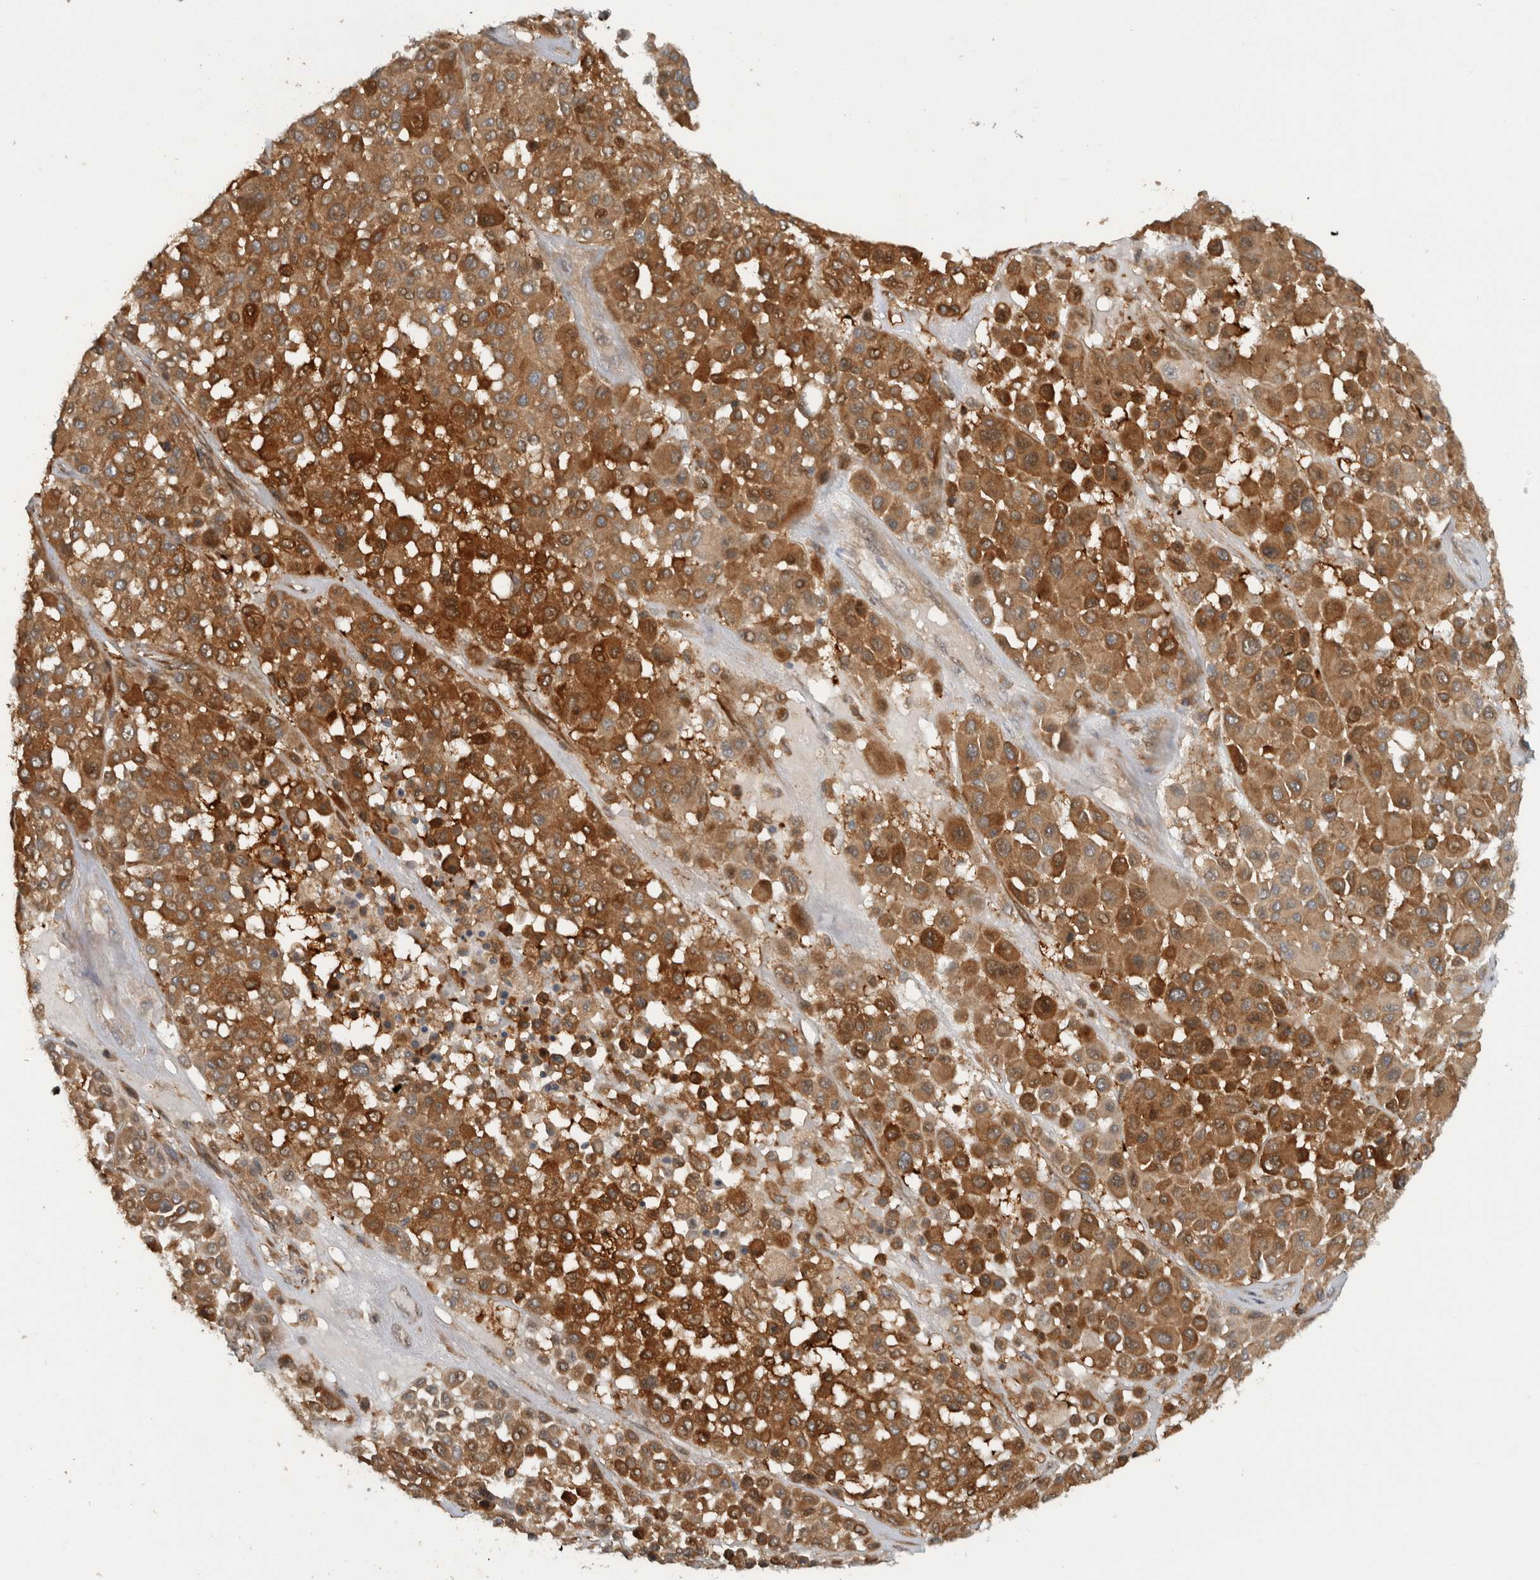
{"staining": {"intensity": "moderate", "quantity": ">75%", "location": "cytoplasmic/membranous"}, "tissue": "melanoma", "cell_type": "Tumor cells", "image_type": "cancer", "snomed": [{"axis": "morphology", "description": "Malignant melanoma, Metastatic site"}, {"axis": "topography", "description": "Soft tissue"}], "caption": "This is an image of immunohistochemistry staining of melanoma, which shows moderate staining in the cytoplasmic/membranous of tumor cells.", "gene": "VEPH1", "patient": {"sex": "male", "age": 41}}